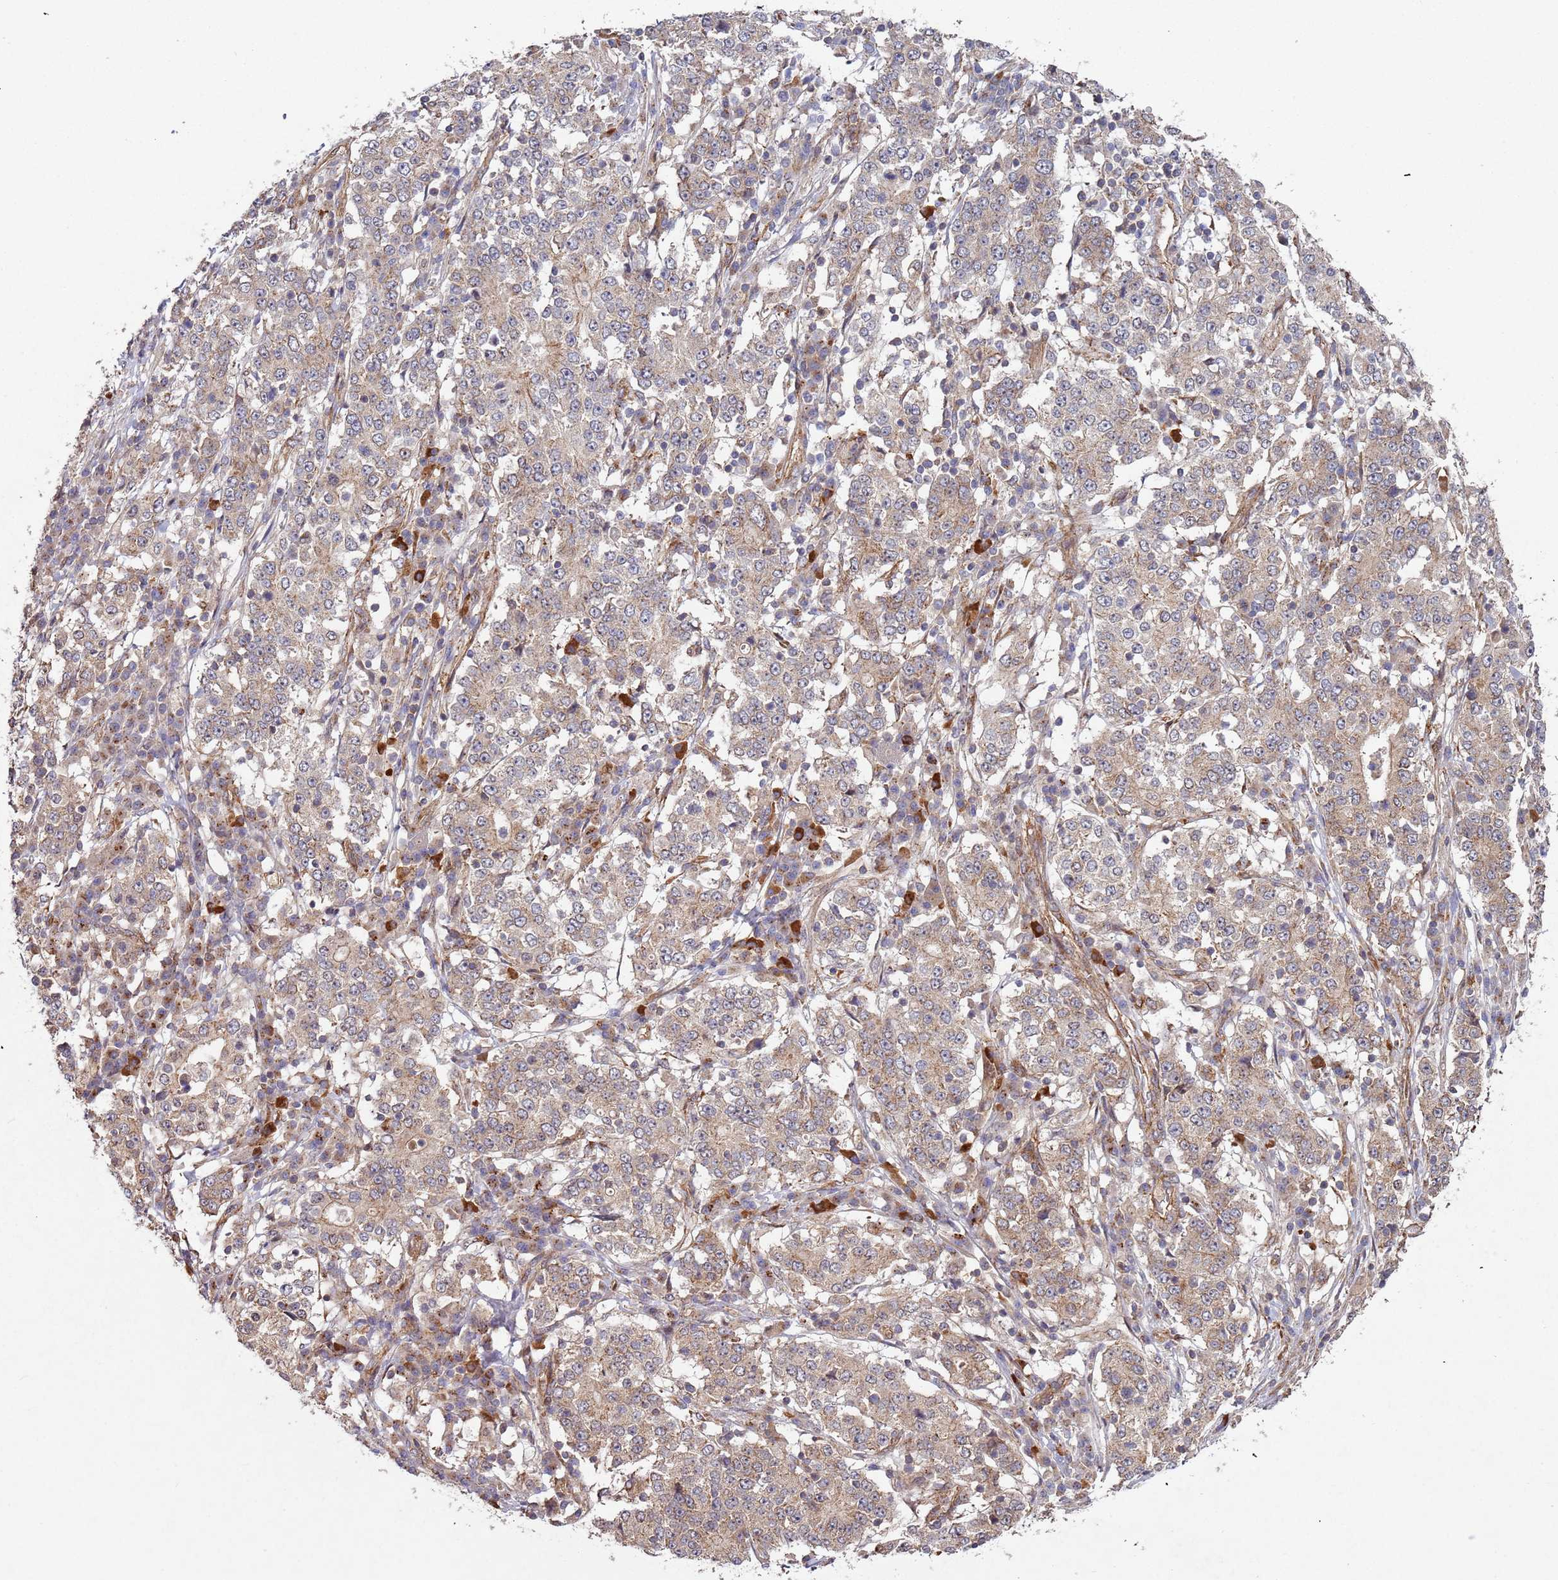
{"staining": {"intensity": "weak", "quantity": ">75%", "location": "cytoplasmic/membranous"}, "tissue": "stomach cancer", "cell_type": "Tumor cells", "image_type": "cancer", "snomed": [{"axis": "morphology", "description": "Adenocarcinoma, NOS"}, {"axis": "topography", "description": "Stomach"}], "caption": "Human adenocarcinoma (stomach) stained with a brown dye displays weak cytoplasmic/membranous positive staining in about >75% of tumor cells.", "gene": "KANSL1L", "patient": {"sex": "male", "age": 59}}